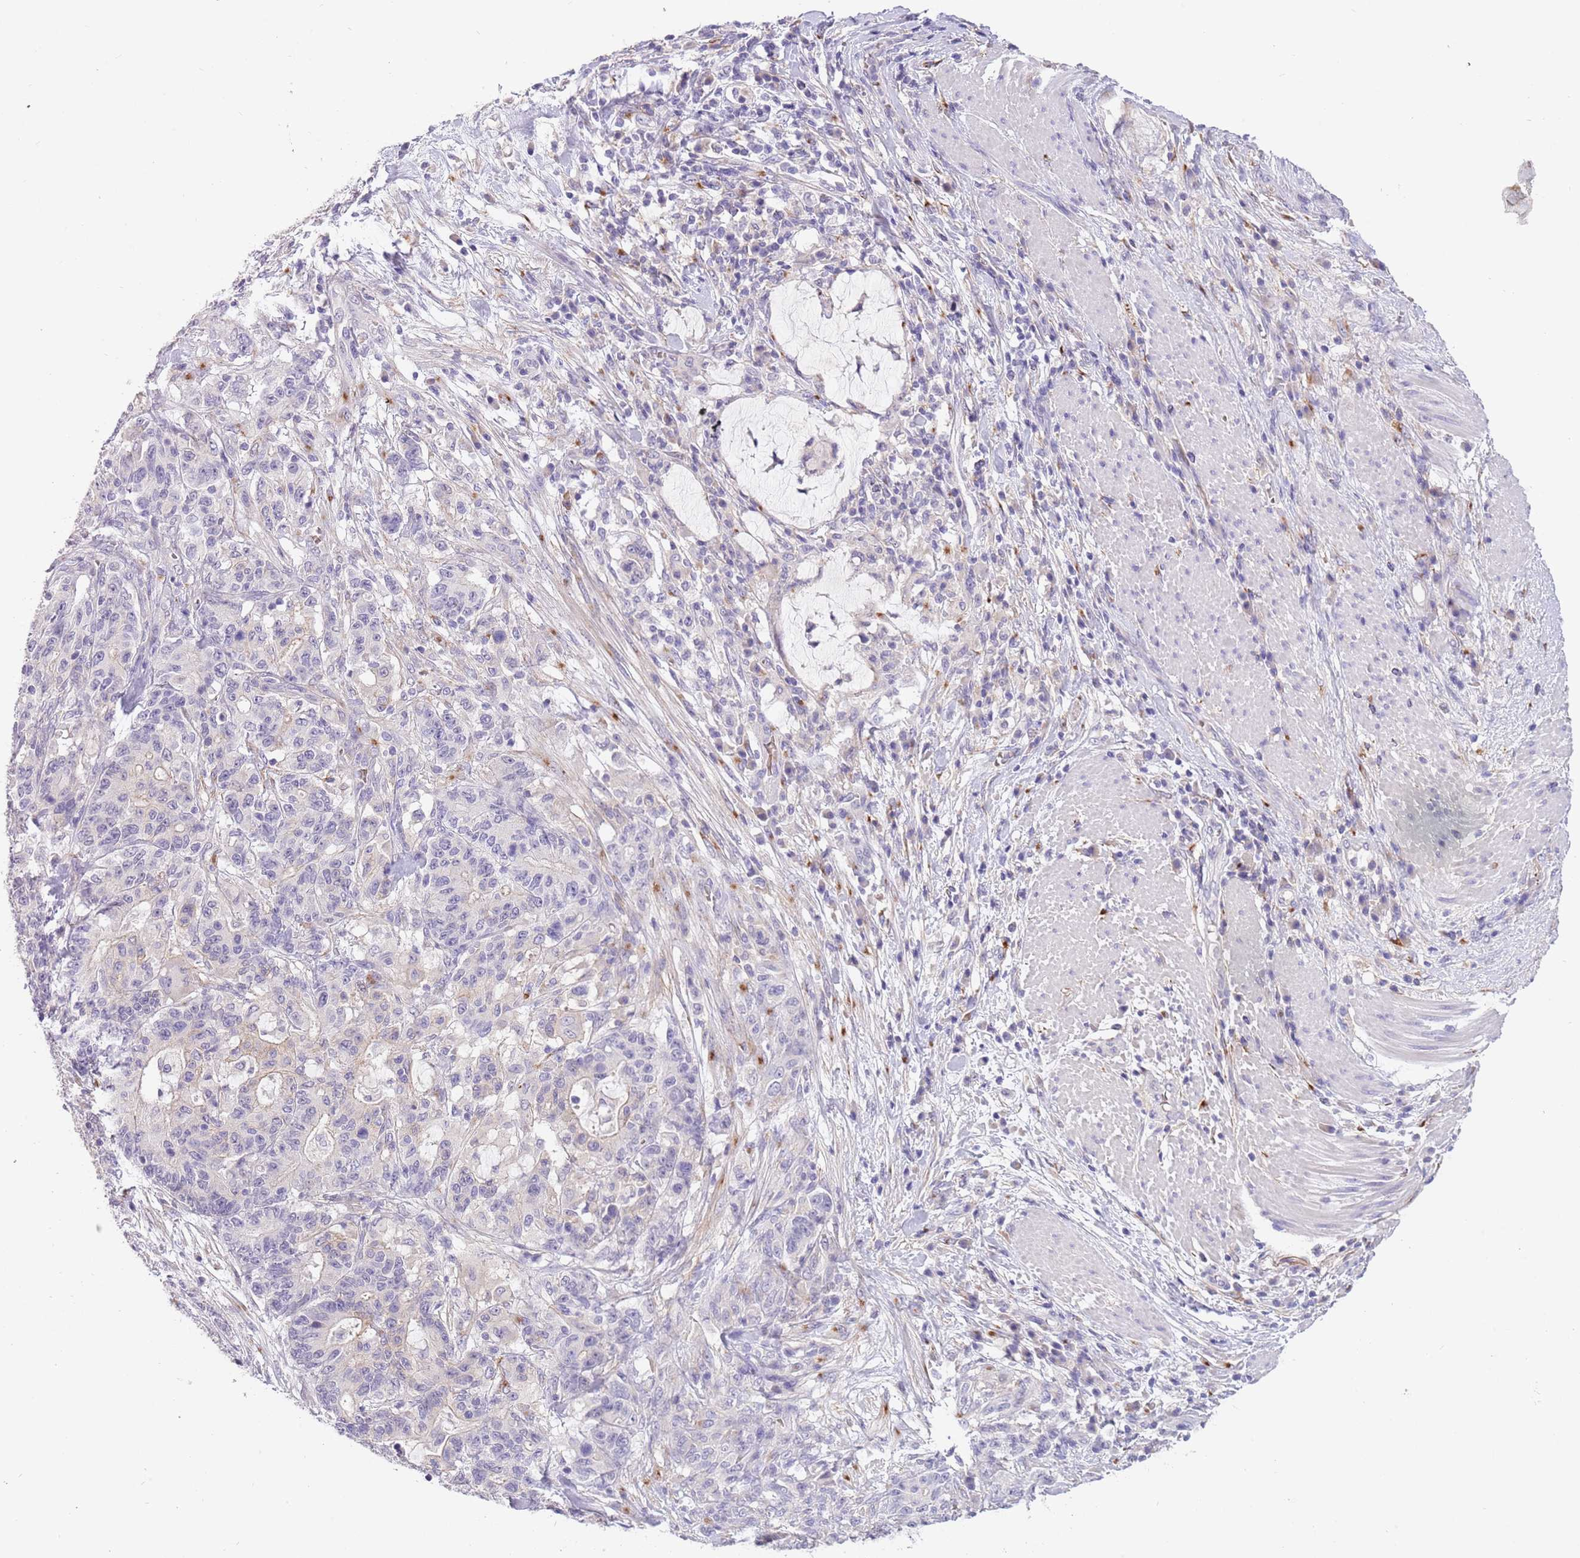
{"staining": {"intensity": "negative", "quantity": "none", "location": "none"}, "tissue": "stomach cancer", "cell_type": "Tumor cells", "image_type": "cancer", "snomed": [{"axis": "morphology", "description": "Normal tissue, NOS"}, {"axis": "morphology", "description": "Adenocarcinoma, NOS"}, {"axis": "topography", "description": "Stomach"}], "caption": "High magnification brightfield microscopy of adenocarcinoma (stomach) stained with DAB (brown) and counterstained with hematoxylin (blue): tumor cells show no significant staining. (DAB immunohistochemistry with hematoxylin counter stain).", "gene": "CFAP73", "patient": {"sex": "female", "age": 64}}